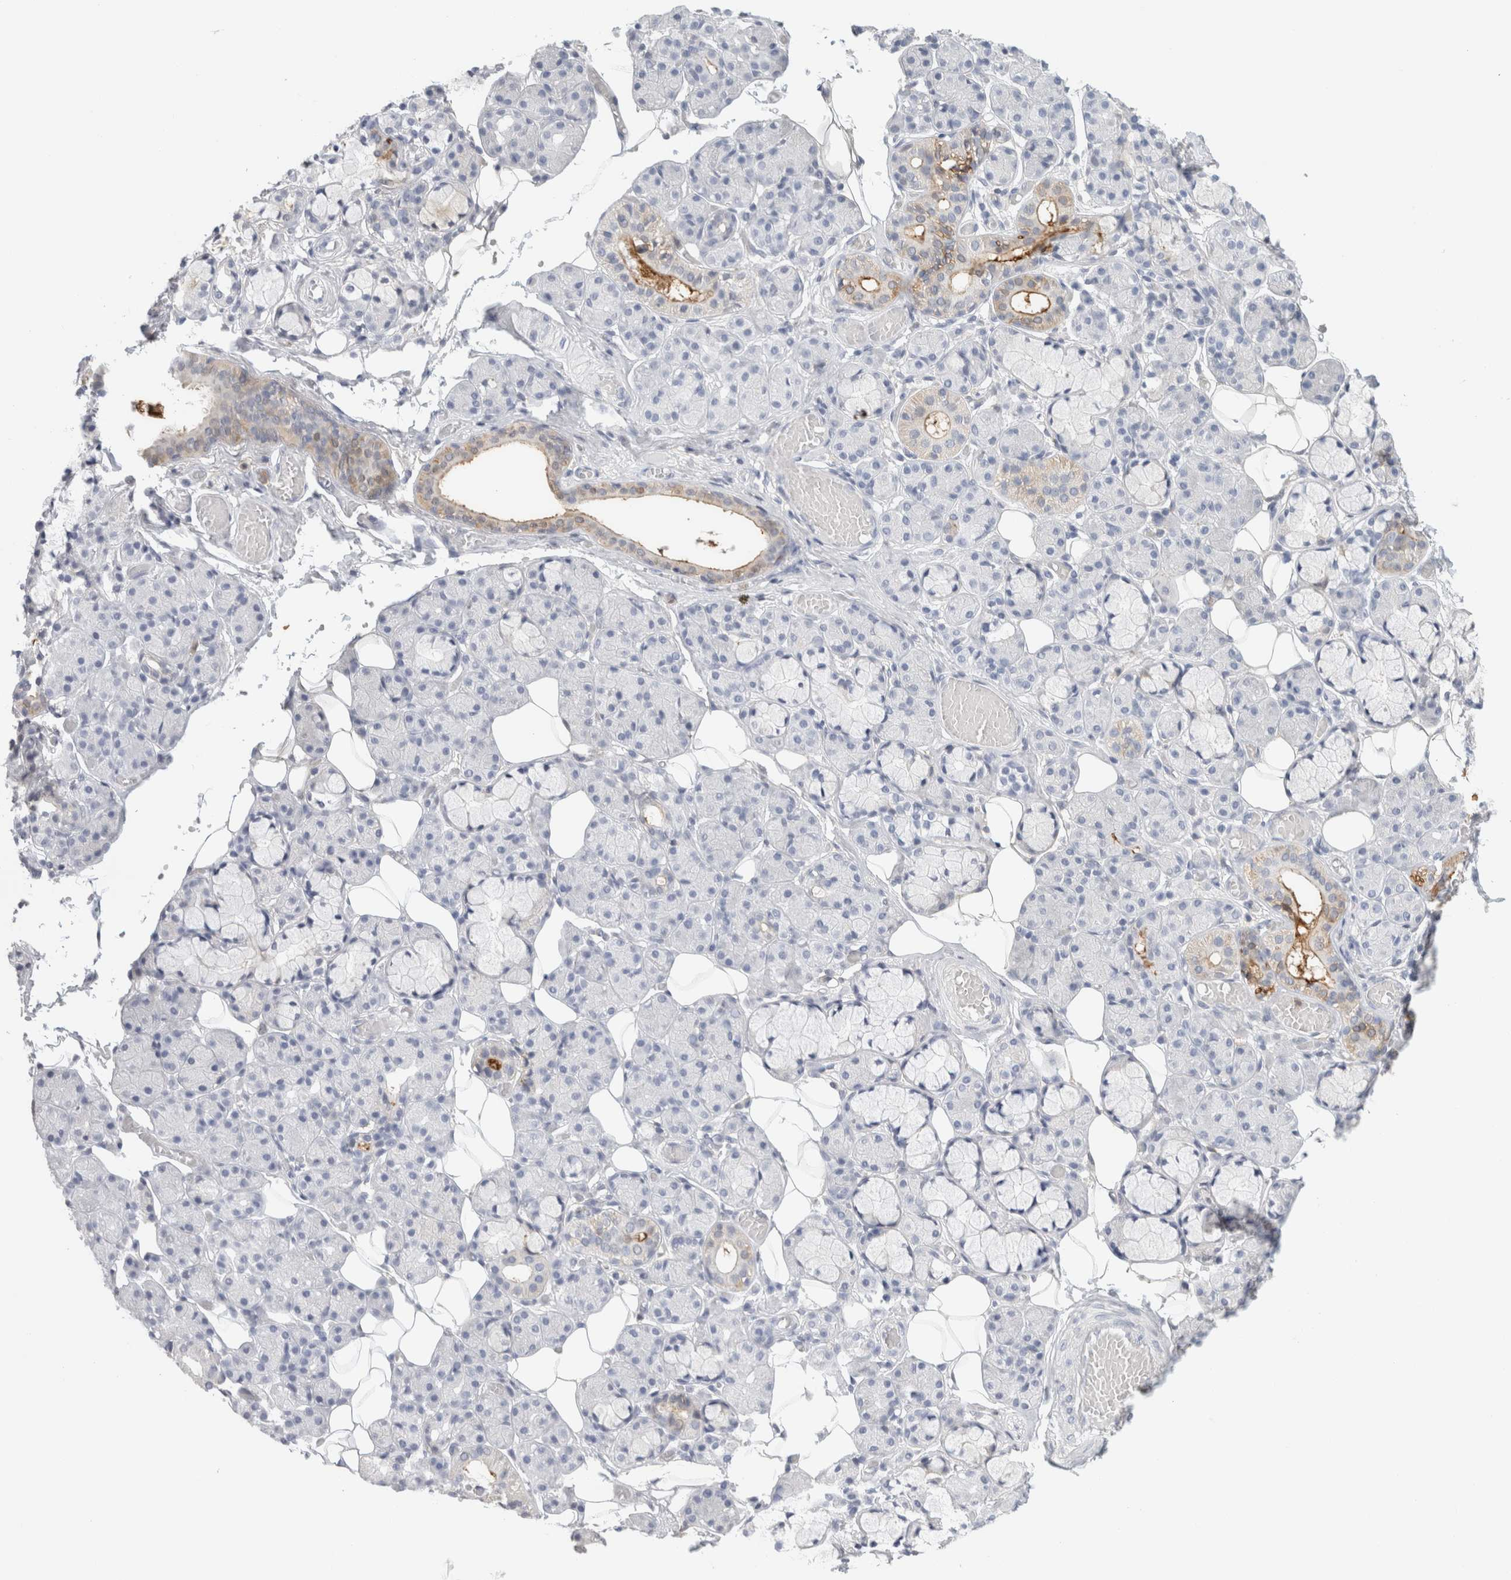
{"staining": {"intensity": "moderate", "quantity": "<25%", "location": "cytoplasmic/membranous"}, "tissue": "salivary gland", "cell_type": "Glandular cells", "image_type": "normal", "snomed": [{"axis": "morphology", "description": "Normal tissue, NOS"}, {"axis": "topography", "description": "Salivary gland"}], "caption": "This is a photomicrograph of immunohistochemistry staining of unremarkable salivary gland, which shows moderate expression in the cytoplasmic/membranous of glandular cells.", "gene": "P2RY2", "patient": {"sex": "male", "age": 63}}